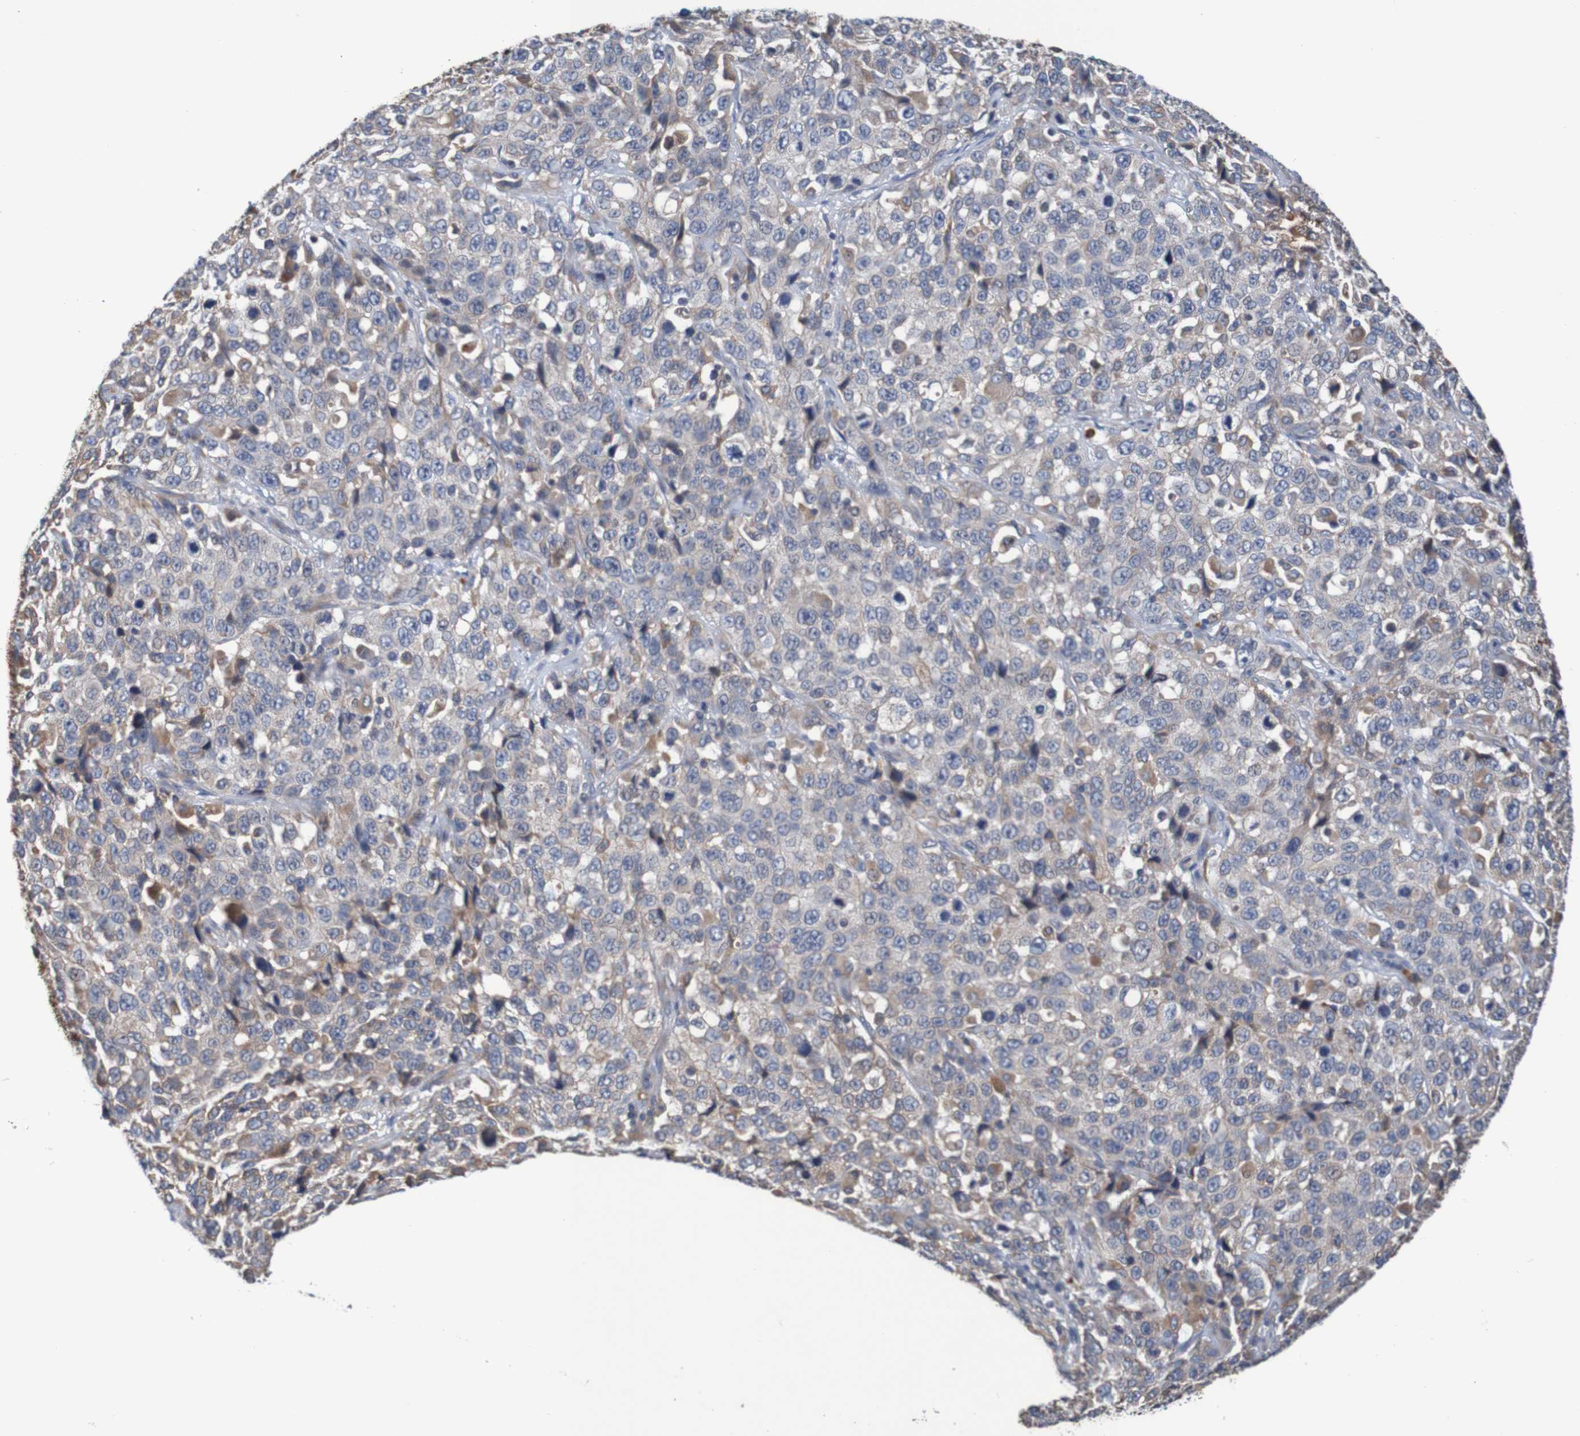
{"staining": {"intensity": "weak", "quantity": ">75%", "location": "cytoplasmic/membranous"}, "tissue": "stomach cancer", "cell_type": "Tumor cells", "image_type": "cancer", "snomed": [{"axis": "morphology", "description": "Normal tissue, NOS"}, {"axis": "morphology", "description": "Adenocarcinoma, NOS"}, {"axis": "topography", "description": "Stomach"}], "caption": "Human stomach adenocarcinoma stained with a protein marker shows weak staining in tumor cells.", "gene": "CLDN18", "patient": {"sex": "male", "age": 48}}